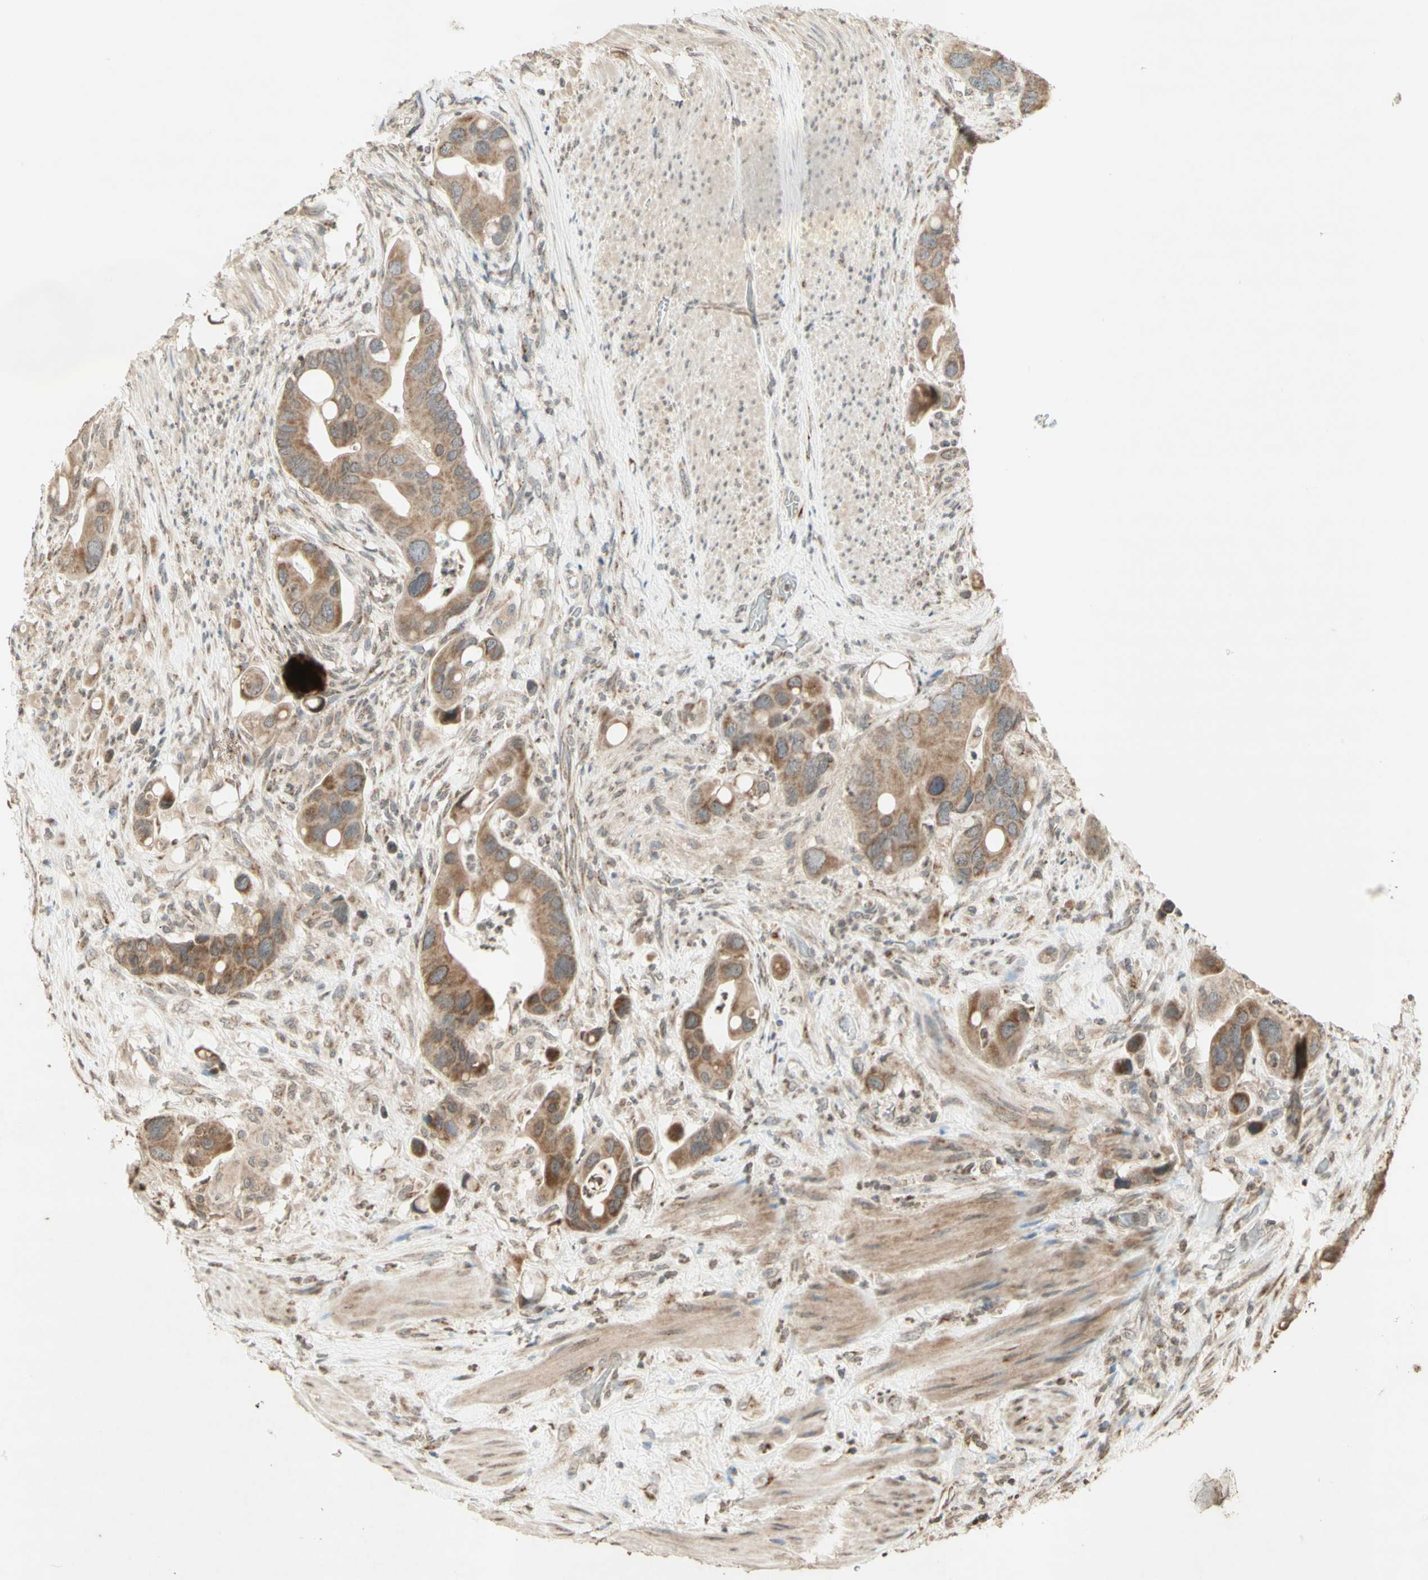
{"staining": {"intensity": "moderate", "quantity": ">75%", "location": "cytoplasmic/membranous"}, "tissue": "colorectal cancer", "cell_type": "Tumor cells", "image_type": "cancer", "snomed": [{"axis": "morphology", "description": "Adenocarcinoma, NOS"}, {"axis": "topography", "description": "Rectum"}], "caption": "Immunohistochemical staining of colorectal adenocarcinoma displays medium levels of moderate cytoplasmic/membranous expression in approximately >75% of tumor cells.", "gene": "CCNI", "patient": {"sex": "female", "age": 57}}